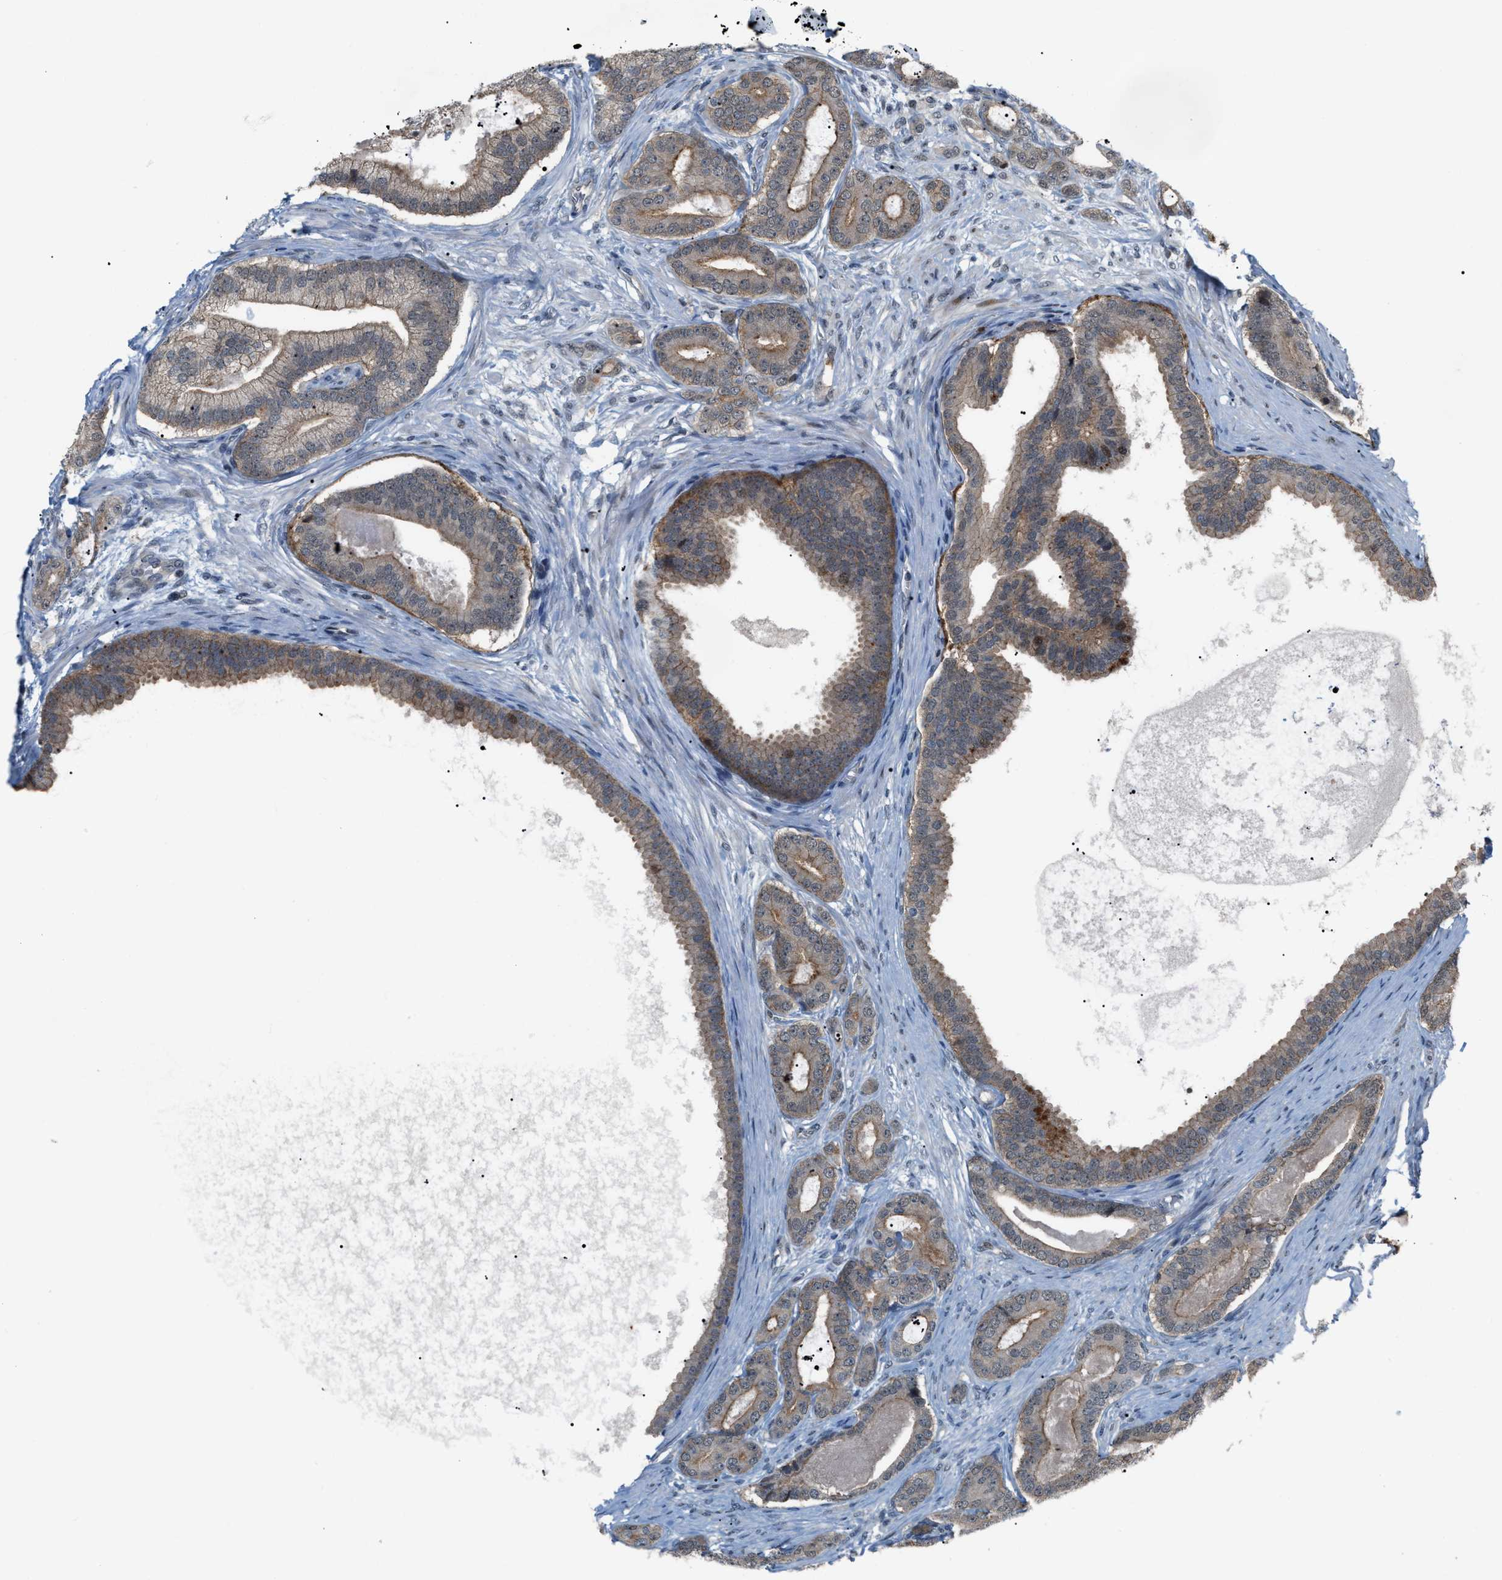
{"staining": {"intensity": "weak", "quantity": "<25%", "location": "cytoplasmic/membranous"}, "tissue": "prostate cancer", "cell_type": "Tumor cells", "image_type": "cancer", "snomed": [{"axis": "morphology", "description": "Adenocarcinoma, High grade"}, {"axis": "topography", "description": "Prostate"}], "caption": "Immunohistochemistry image of neoplastic tissue: human high-grade adenocarcinoma (prostate) stained with DAB reveals no significant protein positivity in tumor cells.", "gene": "RFFL", "patient": {"sex": "male", "age": 60}}